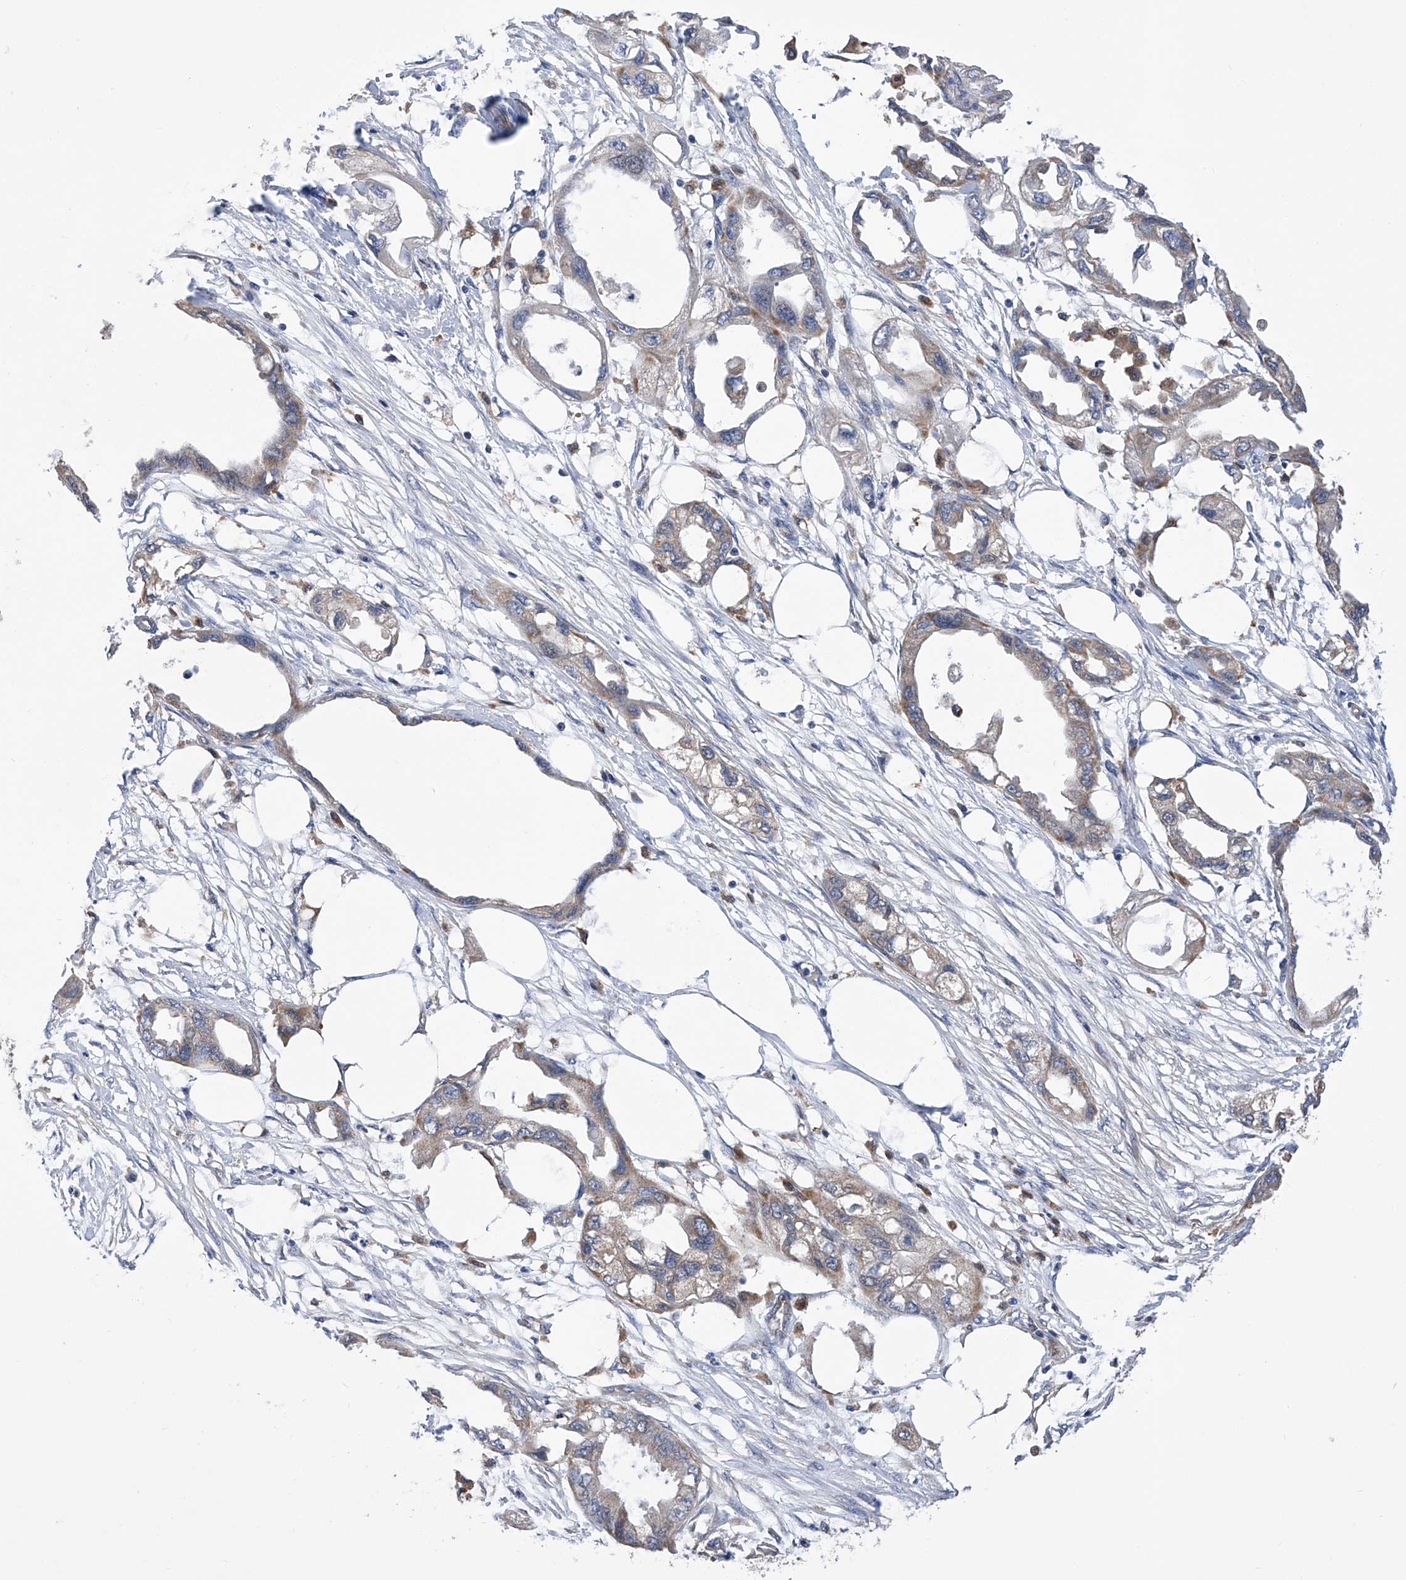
{"staining": {"intensity": "weak", "quantity": "25%-75%", "location": "cytoplasmic/membranous"}, "tissue": "endometrial cancer", "cell_type": "Tumor cells", "image_type": "cancer", "snomed": [{"axis": "morphology", "description": "Adenocarcinoma, NOS"}, {"axis": "morphology", "description": "Adenocarcinoma, metastatic, NOS"}, {"axis": "topography", "description": "Adipose tissue"}, {"axis": "topography", "description": "Endometrium"}], "caption": "Tumor cells show low levels of weak cytoplasmic/membranous expression in about 25%-75% of cells in endometrial metastatic adenocarcinoma.", "gene": "SPATA20", "patient": {"sex": "female", "age": 67}}